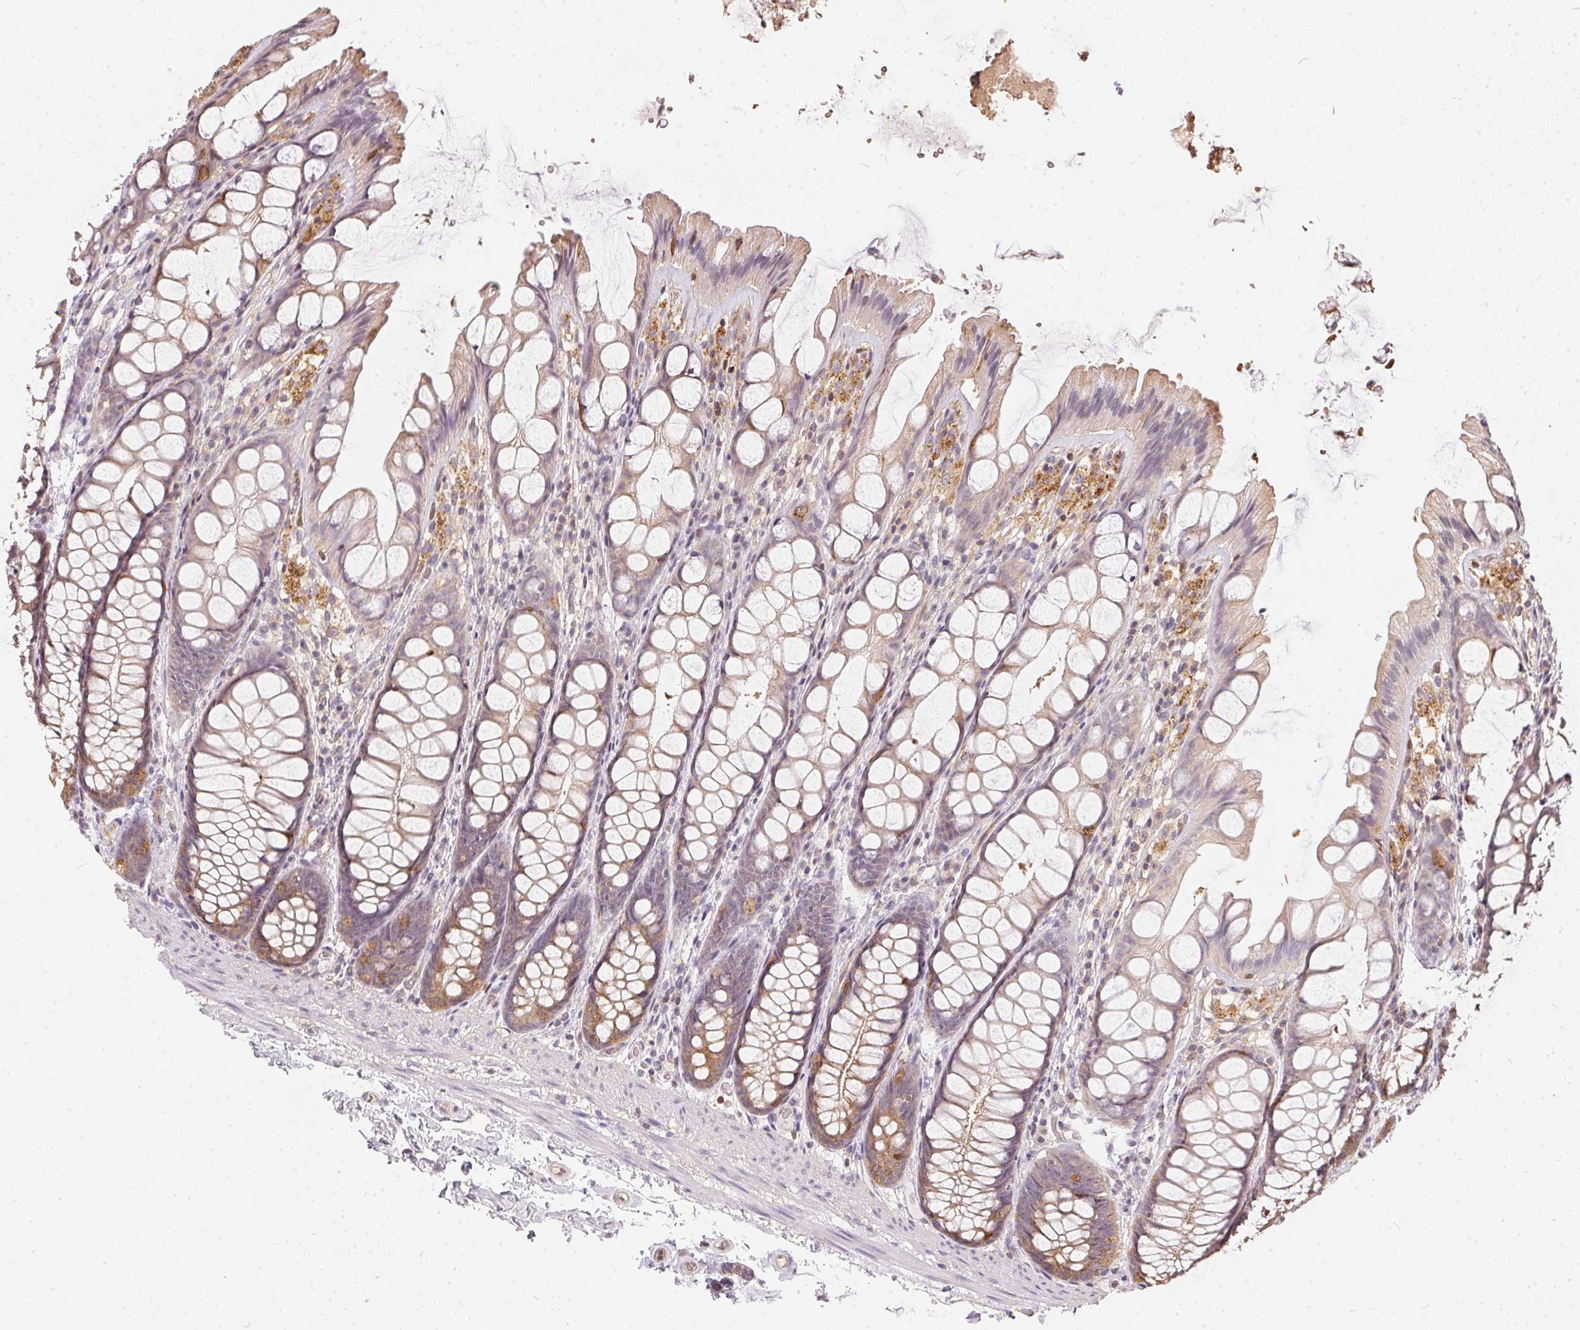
{"staining": {"intensity": "negative", "quantity": "none", "location": "none"}, "tissue": "colon", "cell_type": "Endothelial cells", "image_type": "normal", "snomed": [{"axis": "morphology", "description": "Normal tissue, NOS"}, {"axis": "topography", "description": "Colon"}], "caption": "Micrograph shows no protein expression in endothelial cells of benign colon.", "gene": "BLMH", "patient": {"sex": "male", "age": 47}}